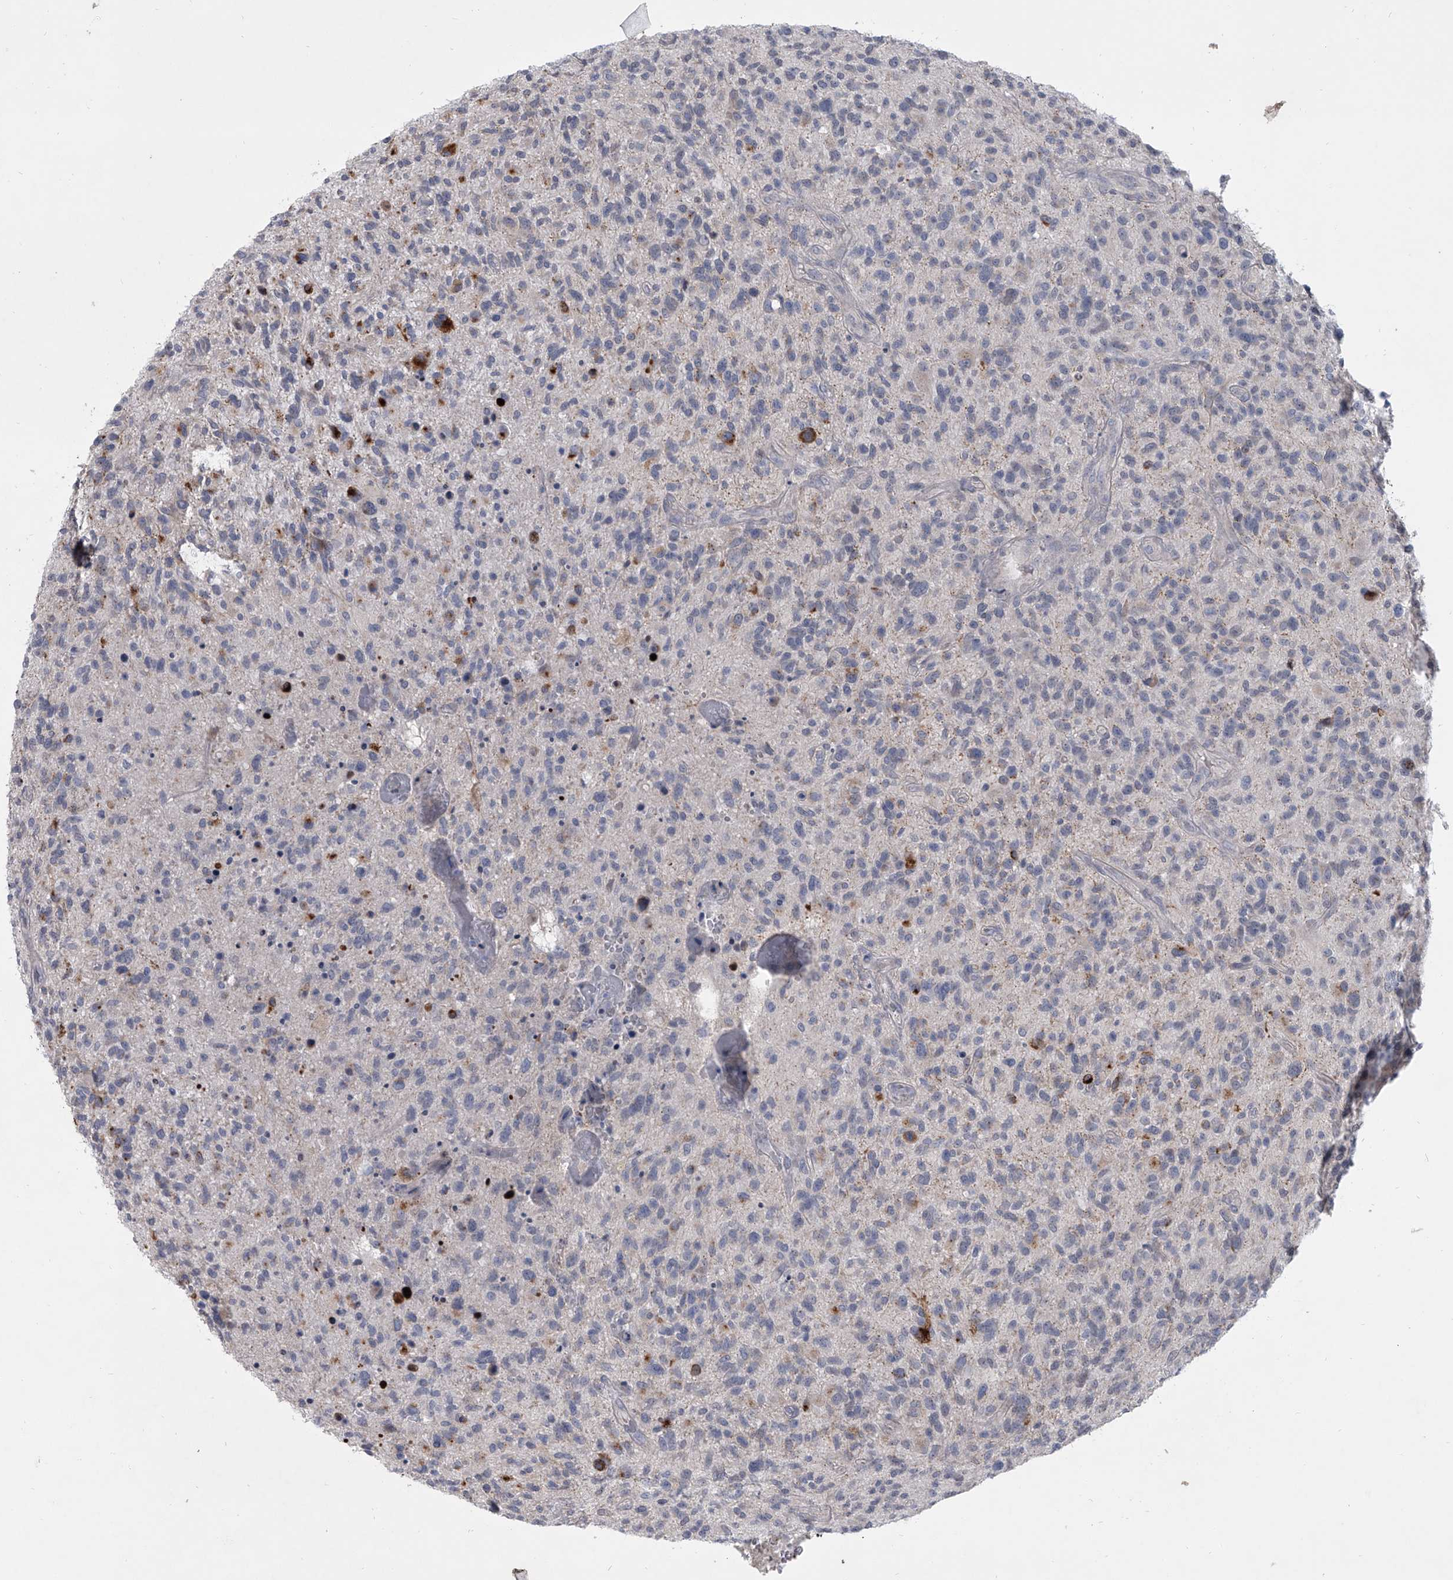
{"staining": {"intensity": "negative", "quantity": "none", "location": "none"}, "tissue": "glioma", "cell_type": "Tumor cells", "image_type": "cancer", "snomed": [{"axis": "morphology", "description": "Glioma, malignant, High grade"}, {"axis": "topography", "description": "Brain"}], "caption": "DAB (3,3'-diaminobenzidine) immunohistochemical staining of human malignant glioma (high-grade) shows no significant expression in tumor cells. (Brightfield microscopy of DAB immunohistochemistry at high magnification).", "gene": "HEATR6", "patient": {"sex": "male", "age": 47}}